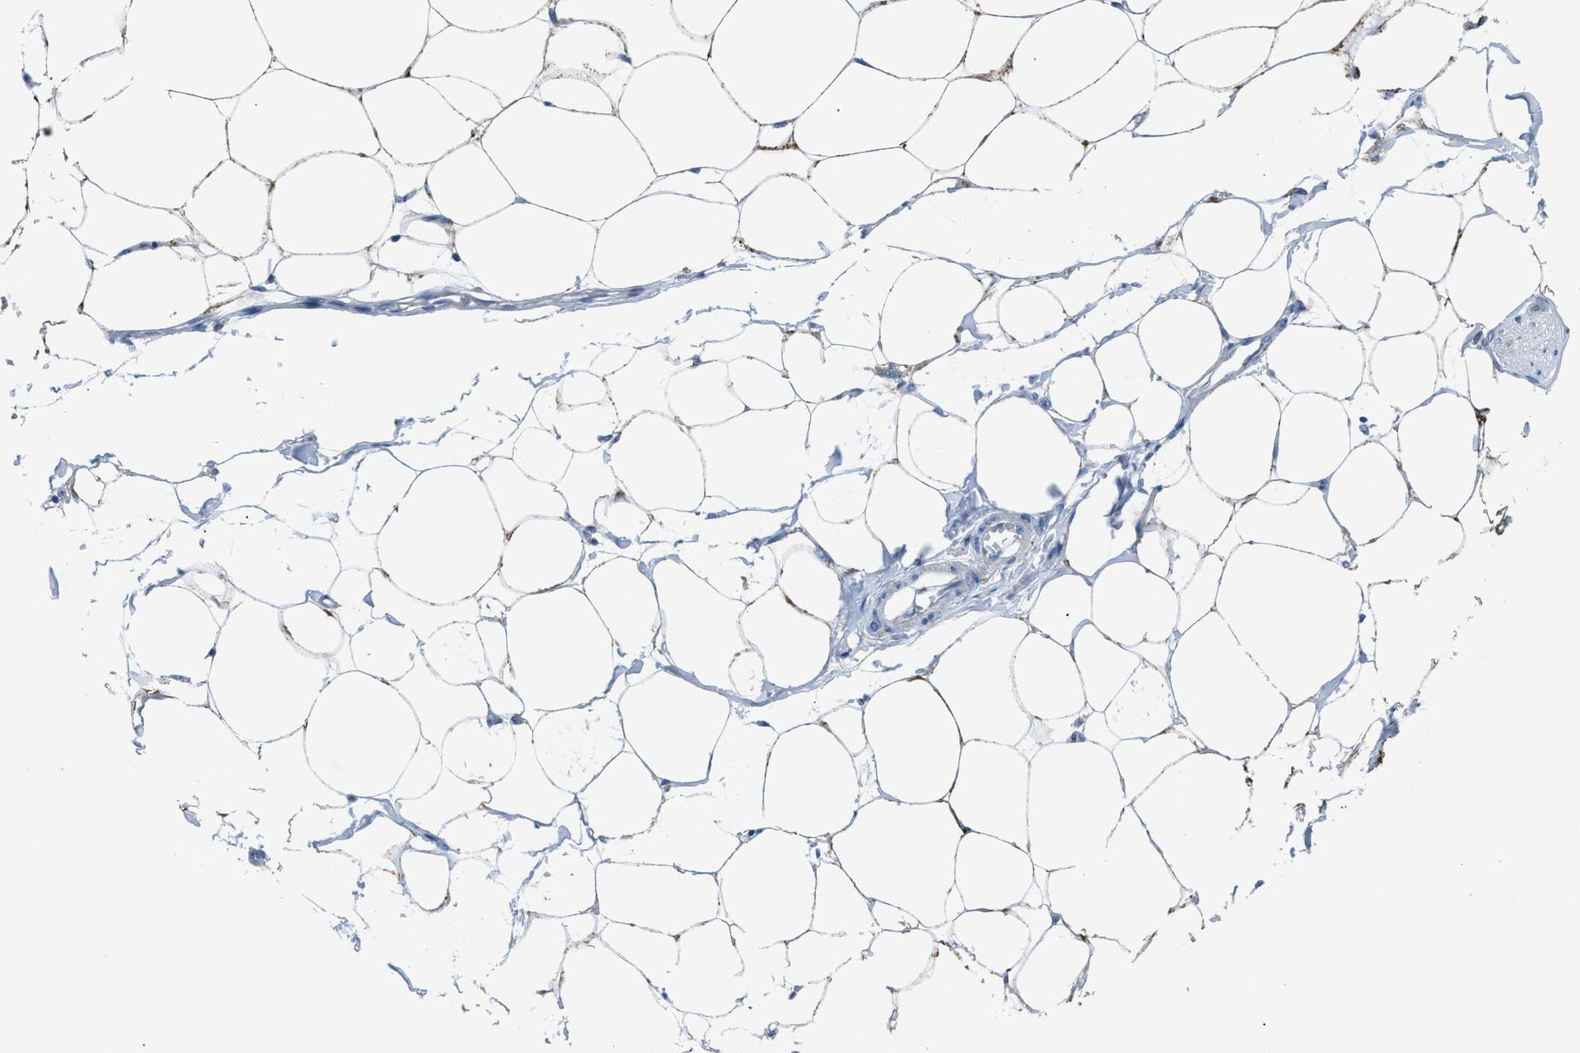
{"staining": {"intensity": "moderate", "quantity": ">75%", "location": "cytoplasmic/membranous"}, "tissue": "adipose tissue", "cell_type": "Adipocytes", "image_type": "normal", "snomed": [{"axis": "morphology", "description": "Normal tissue, NOS"}, {"axis": "morphology", "description": "Adenocarcinoma, NOS"}, {"axis": "topography", "description": "Colon"}, {"axis": "topography", "description": "Peripheral nerve tissue"}], "caption": "Immunohistochemistry (IHC) photomicrograph of benign adipose tissue: adipose tissue stained using immunohistochemistry displays medium levels of moderate protein expression localized specifically in the cytoplasmic/membranous of adipocytes, appearing as a cytoplasmic/membranous brown color.", "gene": "CD1B", "patient": {"sex": "male", "age": 14}}